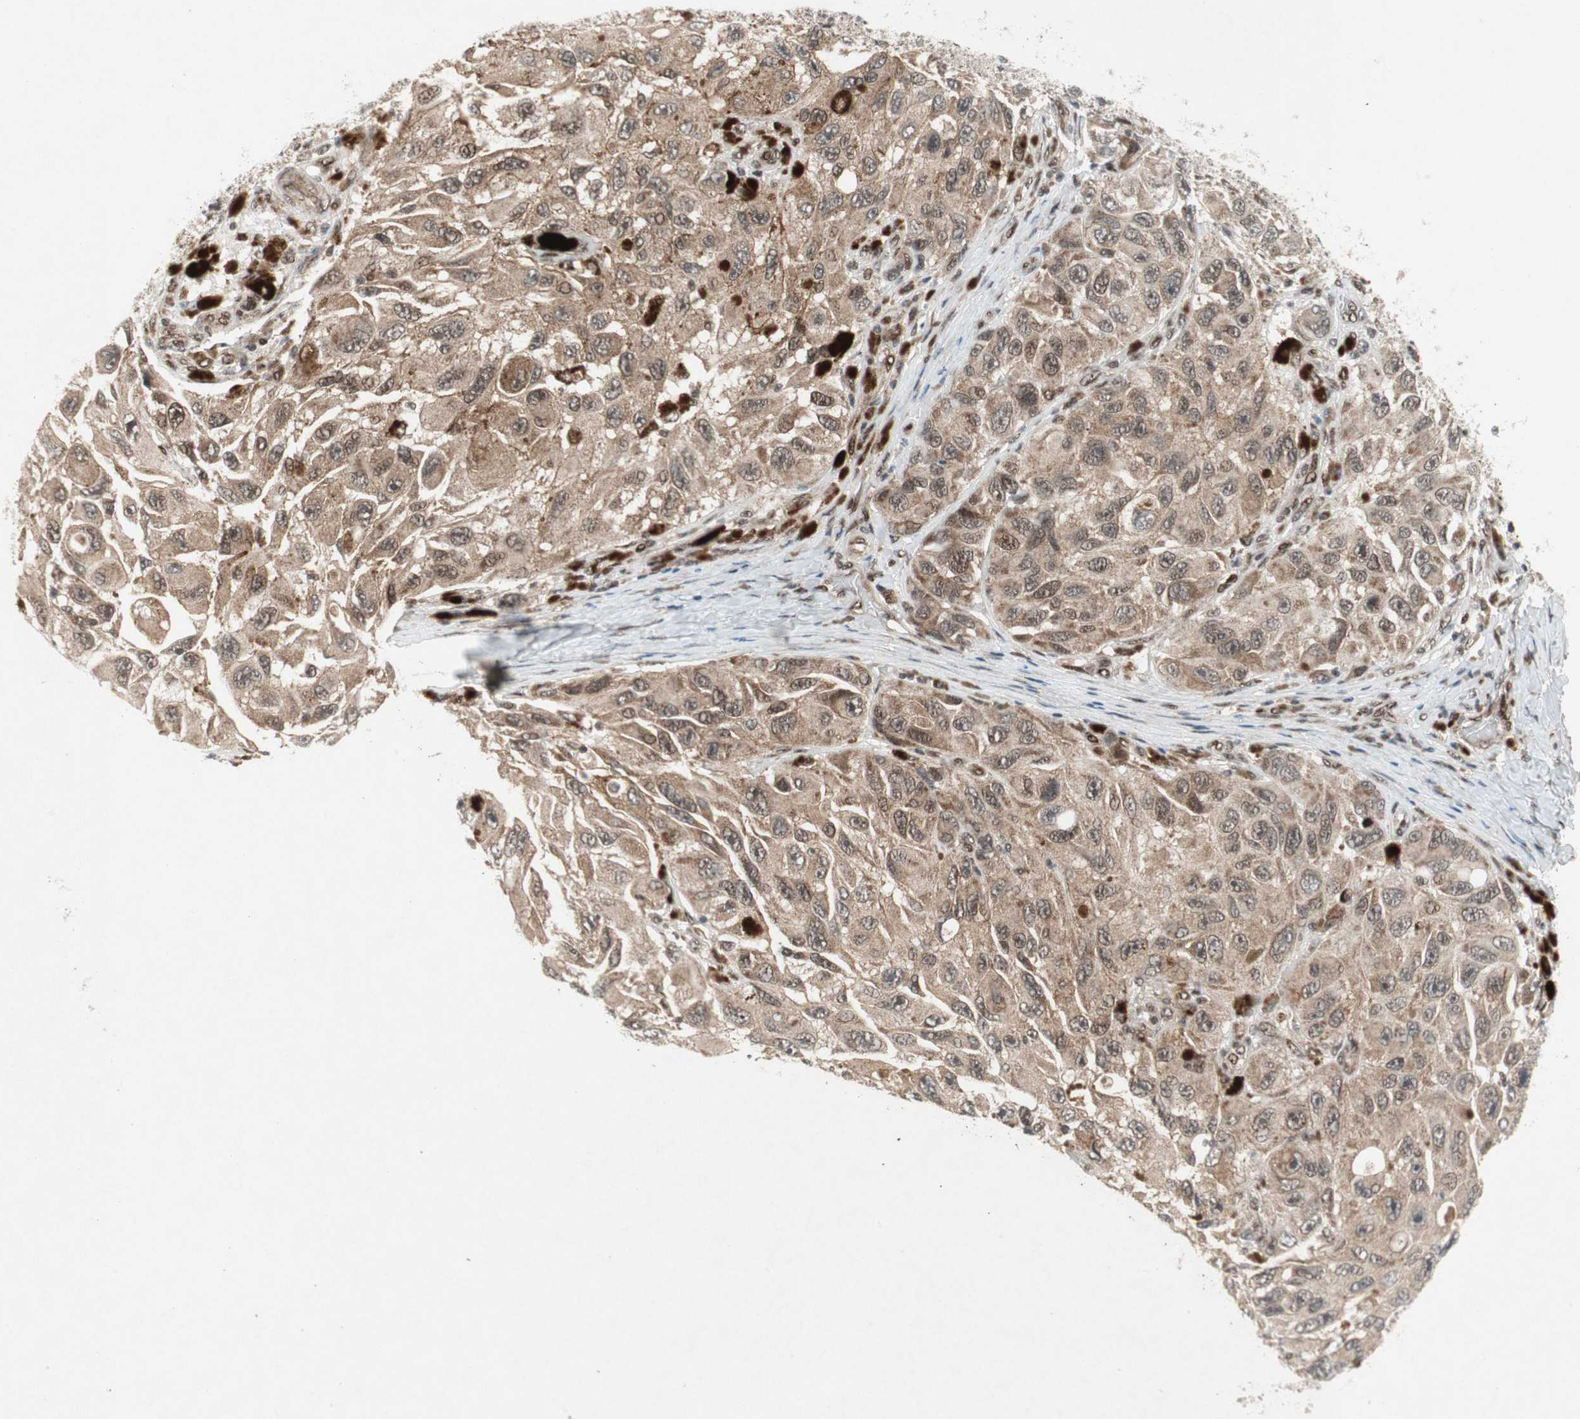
{"staining": {"intensity": "moderate", "quantity": ">75%", "location": "cytoplasmic/membranous,nuclear"}, "tissue": "melanoma", "cell_type": "Tumor cells", "image_type": "cancer", "snomed": [{"axis": "morphology", "description": "Malignant melanoma, NOS"}, {"axis": "topography", "description": "Skin"}], "caption": "DAB immunohistochemical staining of malignant melanoma reveals moderate cytoplasmic/membranous and nuclear protein positivity in approximately >75% of tumor cells. (IHC, brightfield microscopy, high magnification).", "gene": "TCF12", "patient": {"sex": "female", "age": 73}}